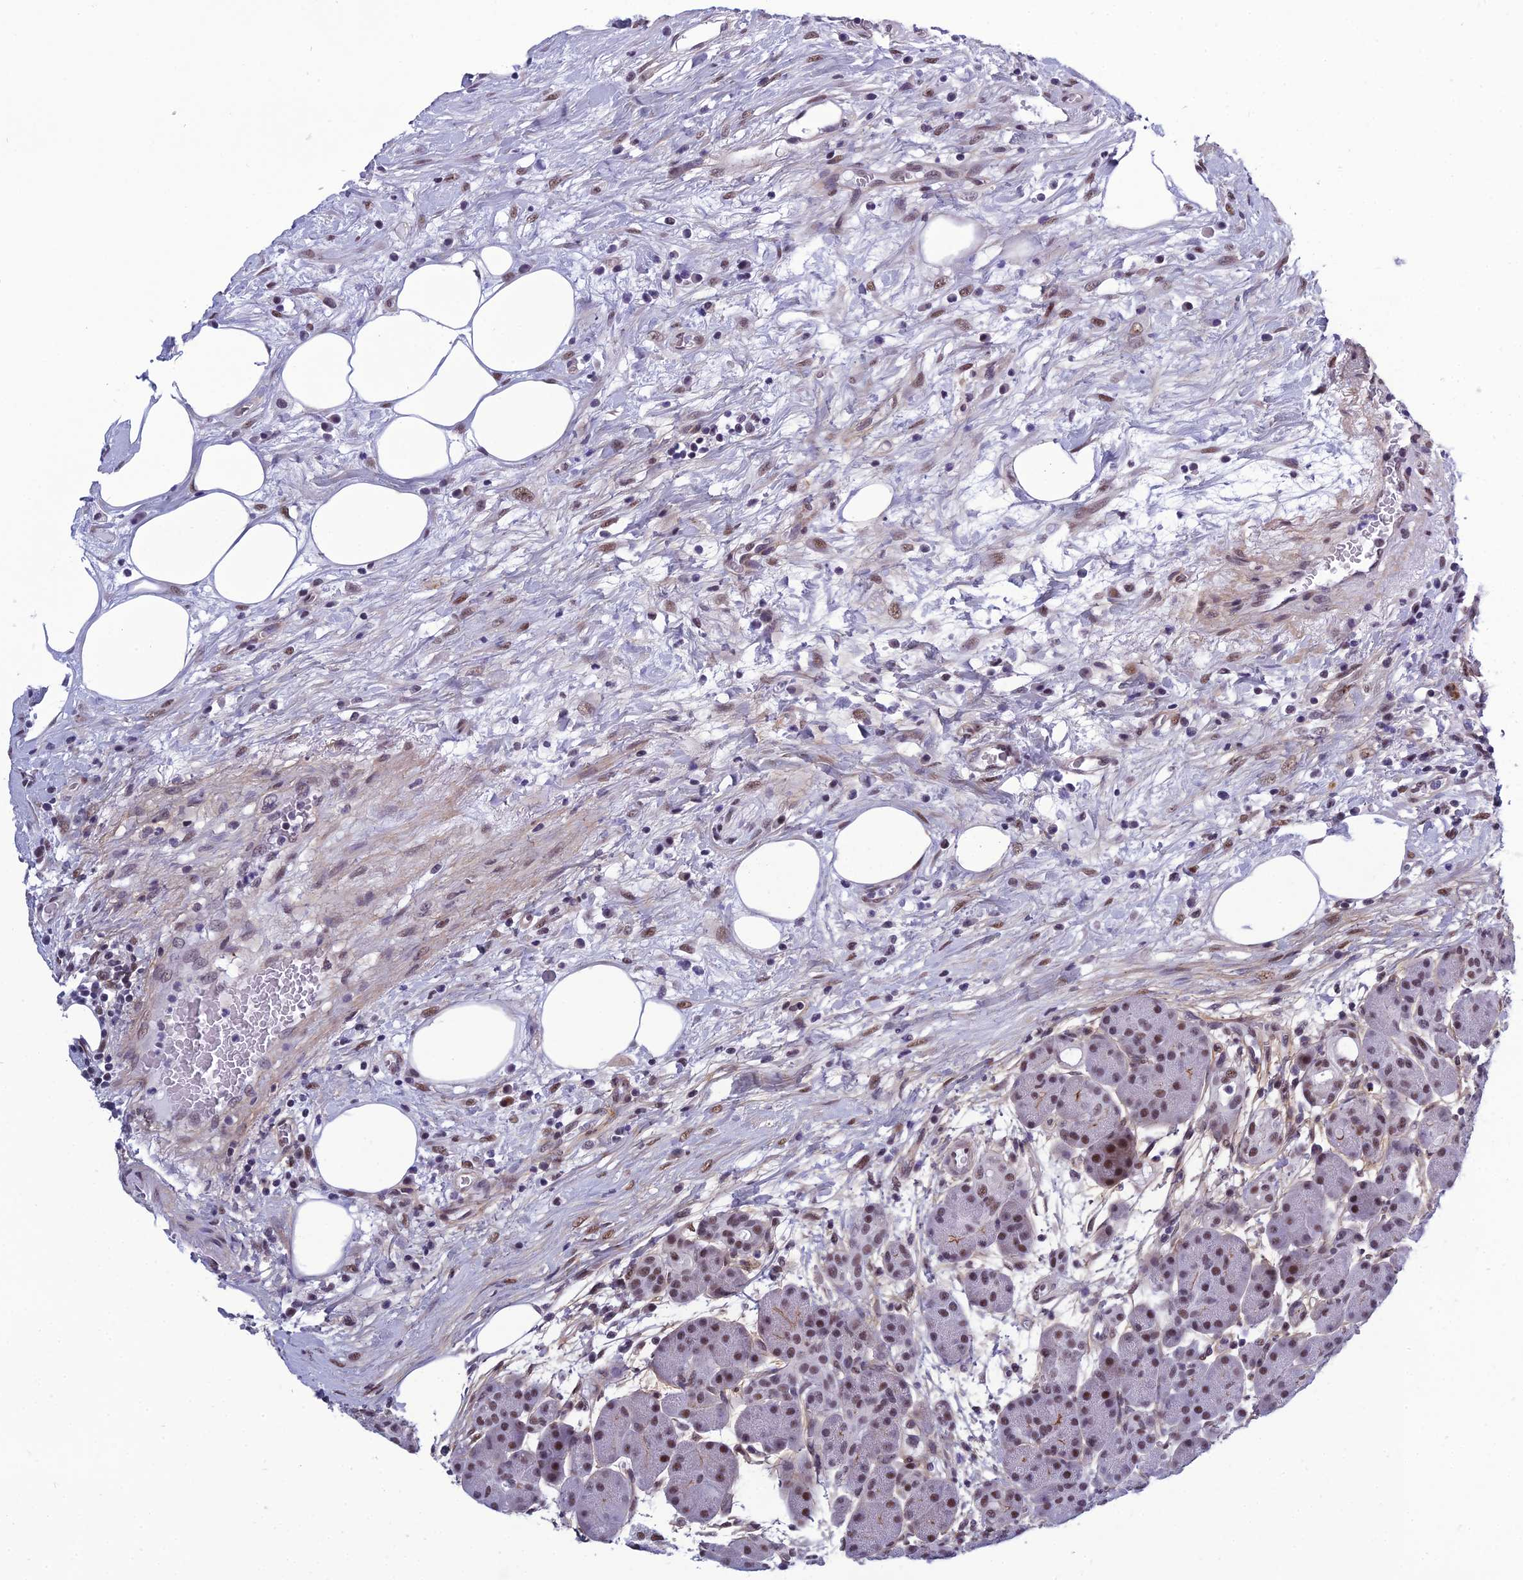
{"staining": {"intensity": "moderate", "quantity": ">75%", "location": "nuclear"}, "tissue": "pancreas", "cell_type": "Exocrine glandular cells", "image_type": "normal", "snomed": [{"axis": "morphology", "description": "Normal tissue, NOS"}, {"axis": "topography", "description": "Pancreas"}], "caption": "The image shows a brown stain indicating the presence of a protein in the nuclear of exocrine glandular cells in pancreas. (DAB IHC with brightfield microscopy, high magnification).", "gene": "RSRC1", "patient": {"sex": "male", "age": 63}}